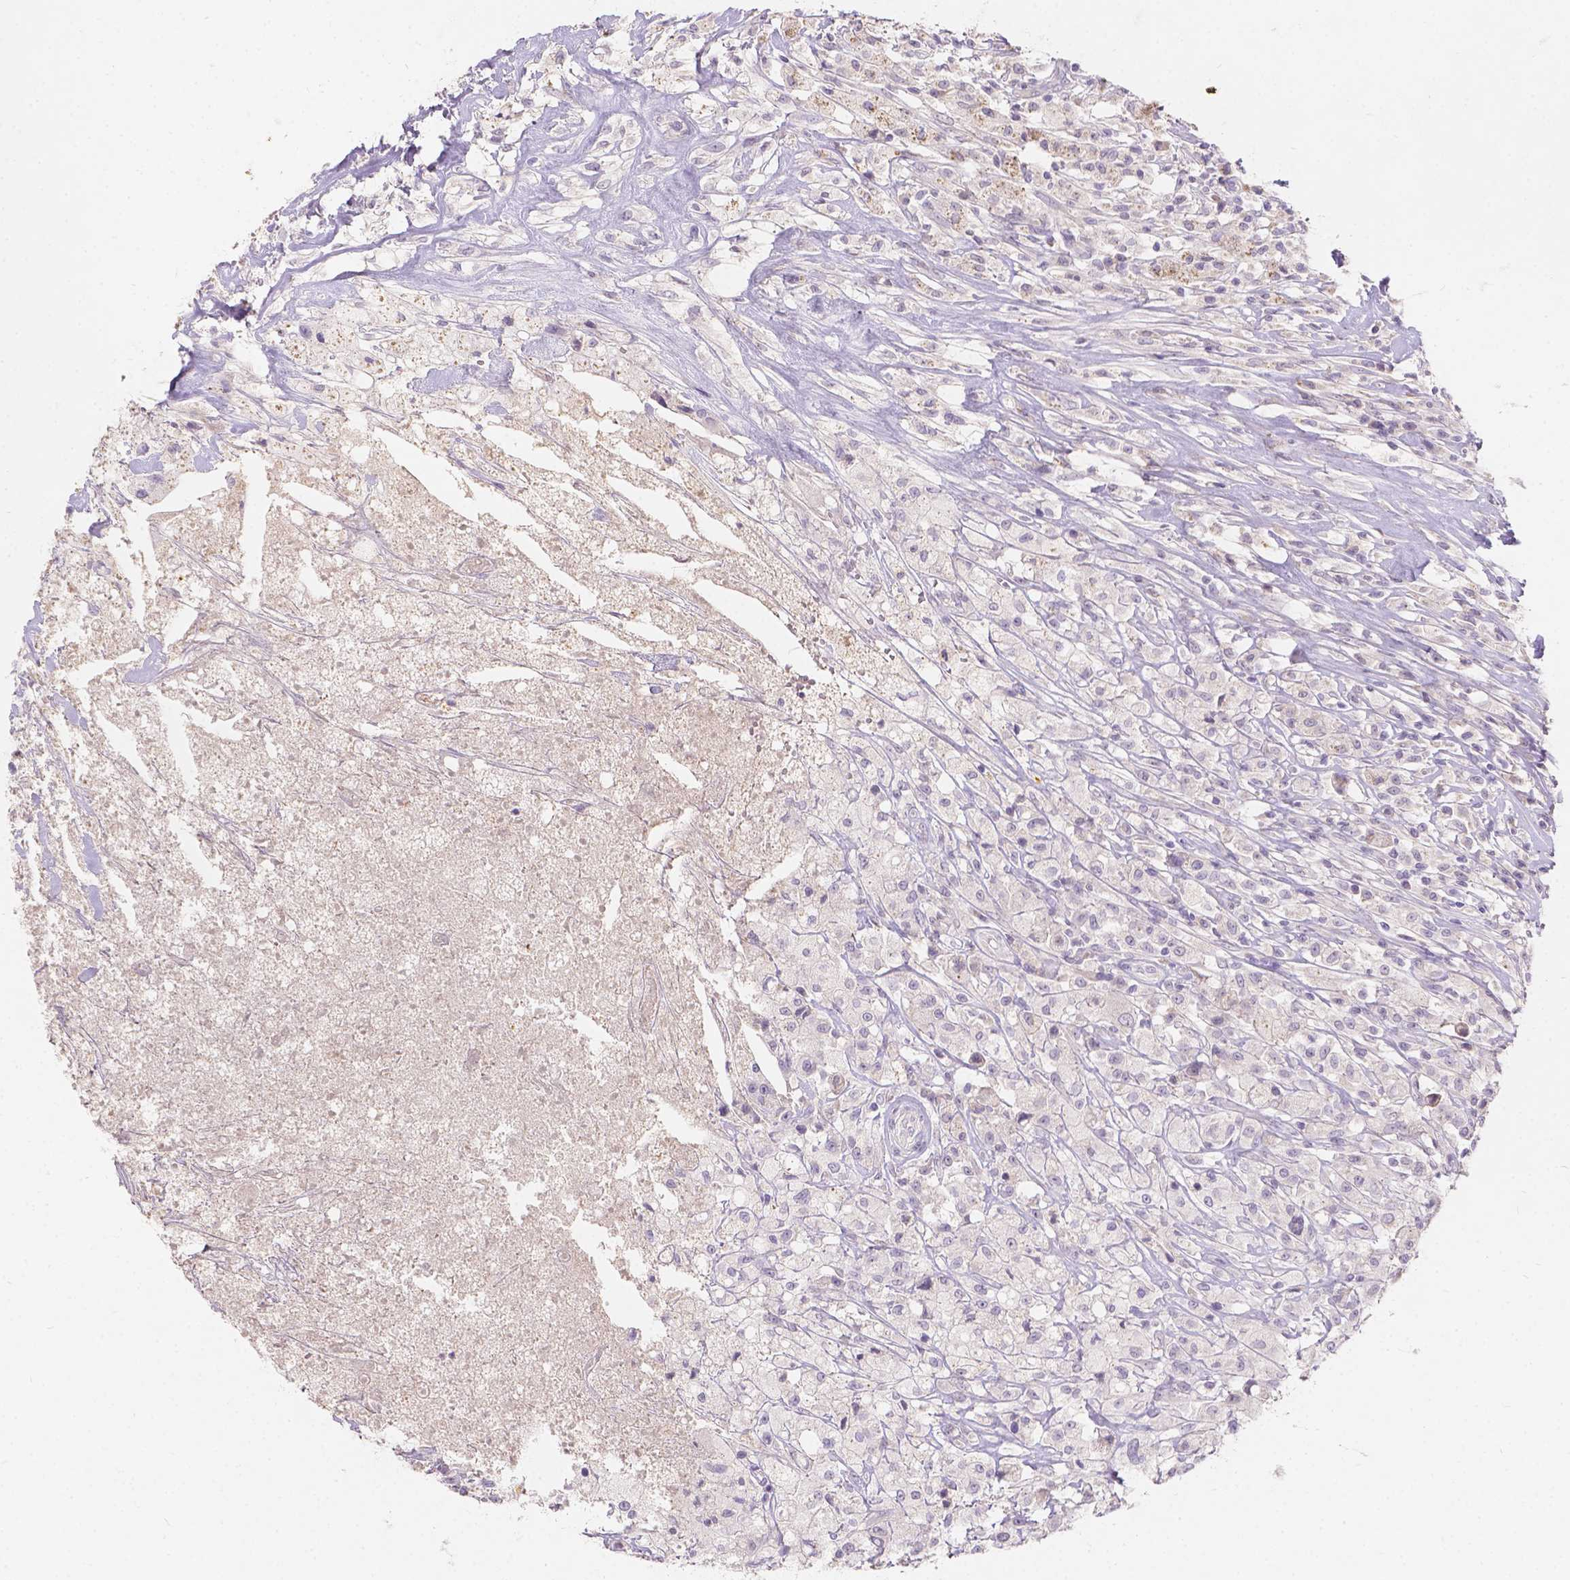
{"staining": {"intensity": "negative", "quantity": "none", "location": "none"}, "tissue": "testis cancer", "cell_type": "Tumor cells", "image_type": "cancer", "snomed": [{"axis": "morphology", "description": "Necrosis, NOS"}, {"axis": "morphology", "description": "Carcinoma, Embryonal, NOS"}, {"axis": "topography", "description": "Testis"}], "caption": "The image exhibits no significant expression in tumor cells of embryonal carcinoma (testis). Nuclei are stained in blue.", "gene": "DCAF4L1", "patient": {"sex": "male", "age": 19}}